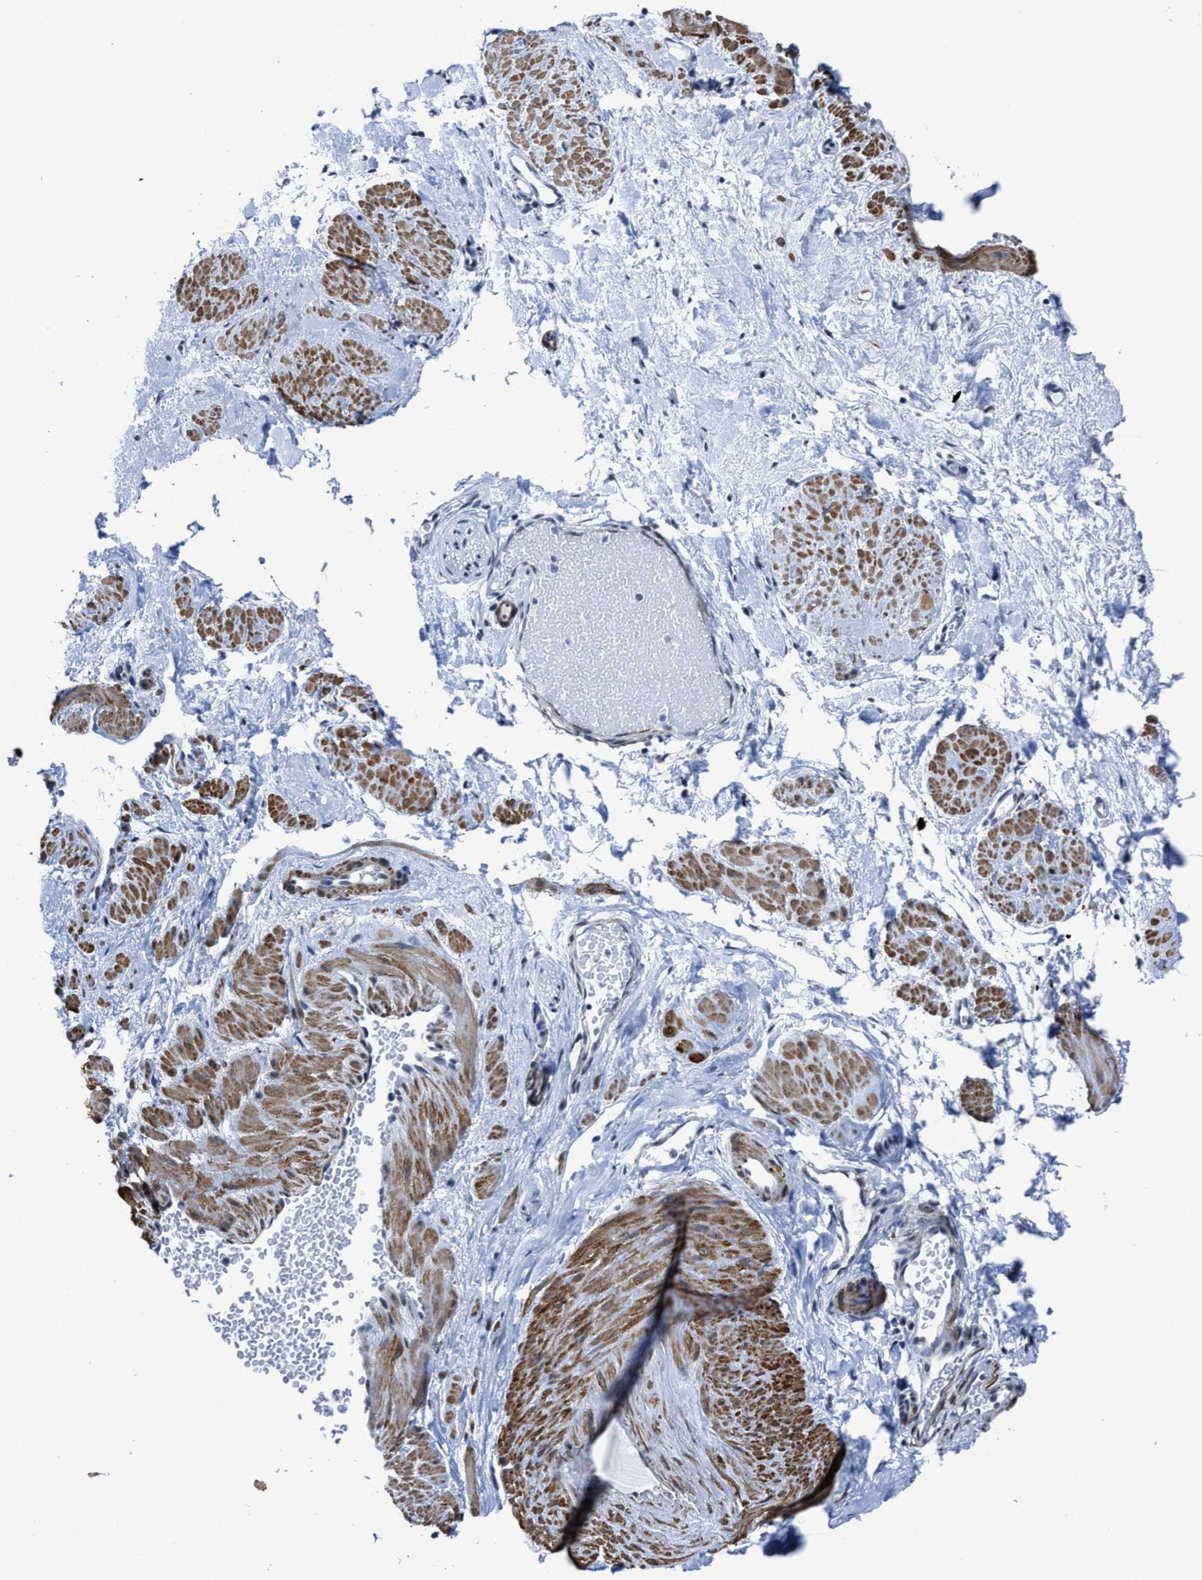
{"staining": {"intensity": "negative", "quantity": "none", "location": "none"}, "tissue": "adipose tissue", "cell_type": "Adipocytes", "image_type": "normal", "snomed": [{"axis": "morphology", "description": "Normal tissue, NOS"}, {"axis": "topography", "description": "Soft tissue"}], "caption": "IHC of benign human adipose tissue displays no expression in adipocytes.", "gene": "ID3", "patient": {"sex": "male", "age": 72}}